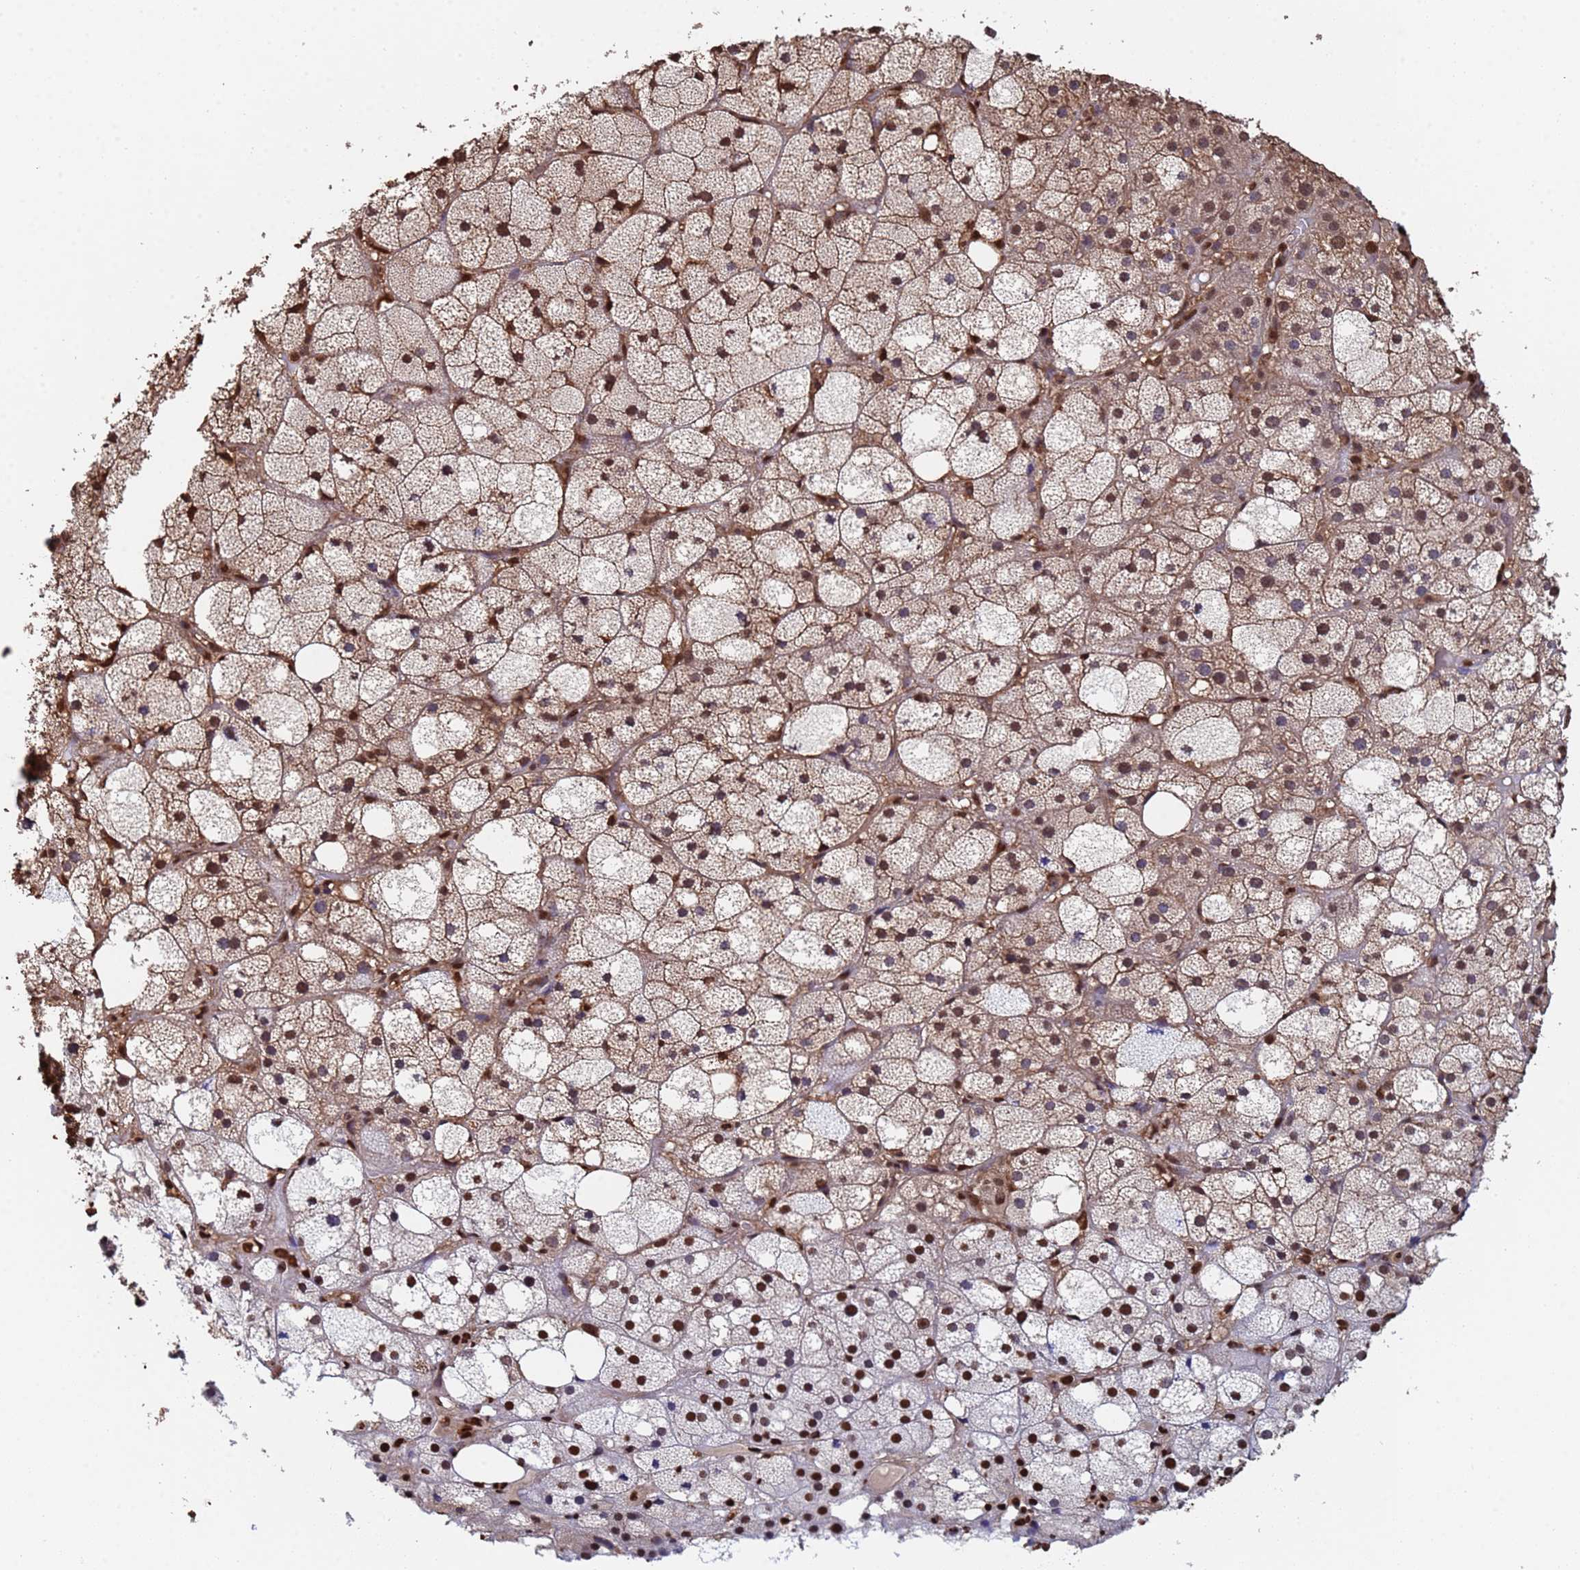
{"staining": {"intensity": "moderate", "quantity": ">75%", "location": "cytoplasmic/membranous,nuclear"}, "tissue": "adrenal gland", "cell_type": "Glandular cells", "image_type": "normal", "snomed": [{"axis": "morphology", "description": "Normal tissue, NOS"}, {"axis": "topography", "description": "Adrenal gland"}], "caption": "Adrenal gland stained for a protein (brown) reveals moderate cytoplasmic/membranous,nuclear positive expression in about >75% of glandular cells.", "gene": "SUMO2", "patient": {"sex": "female", "age": 61}}